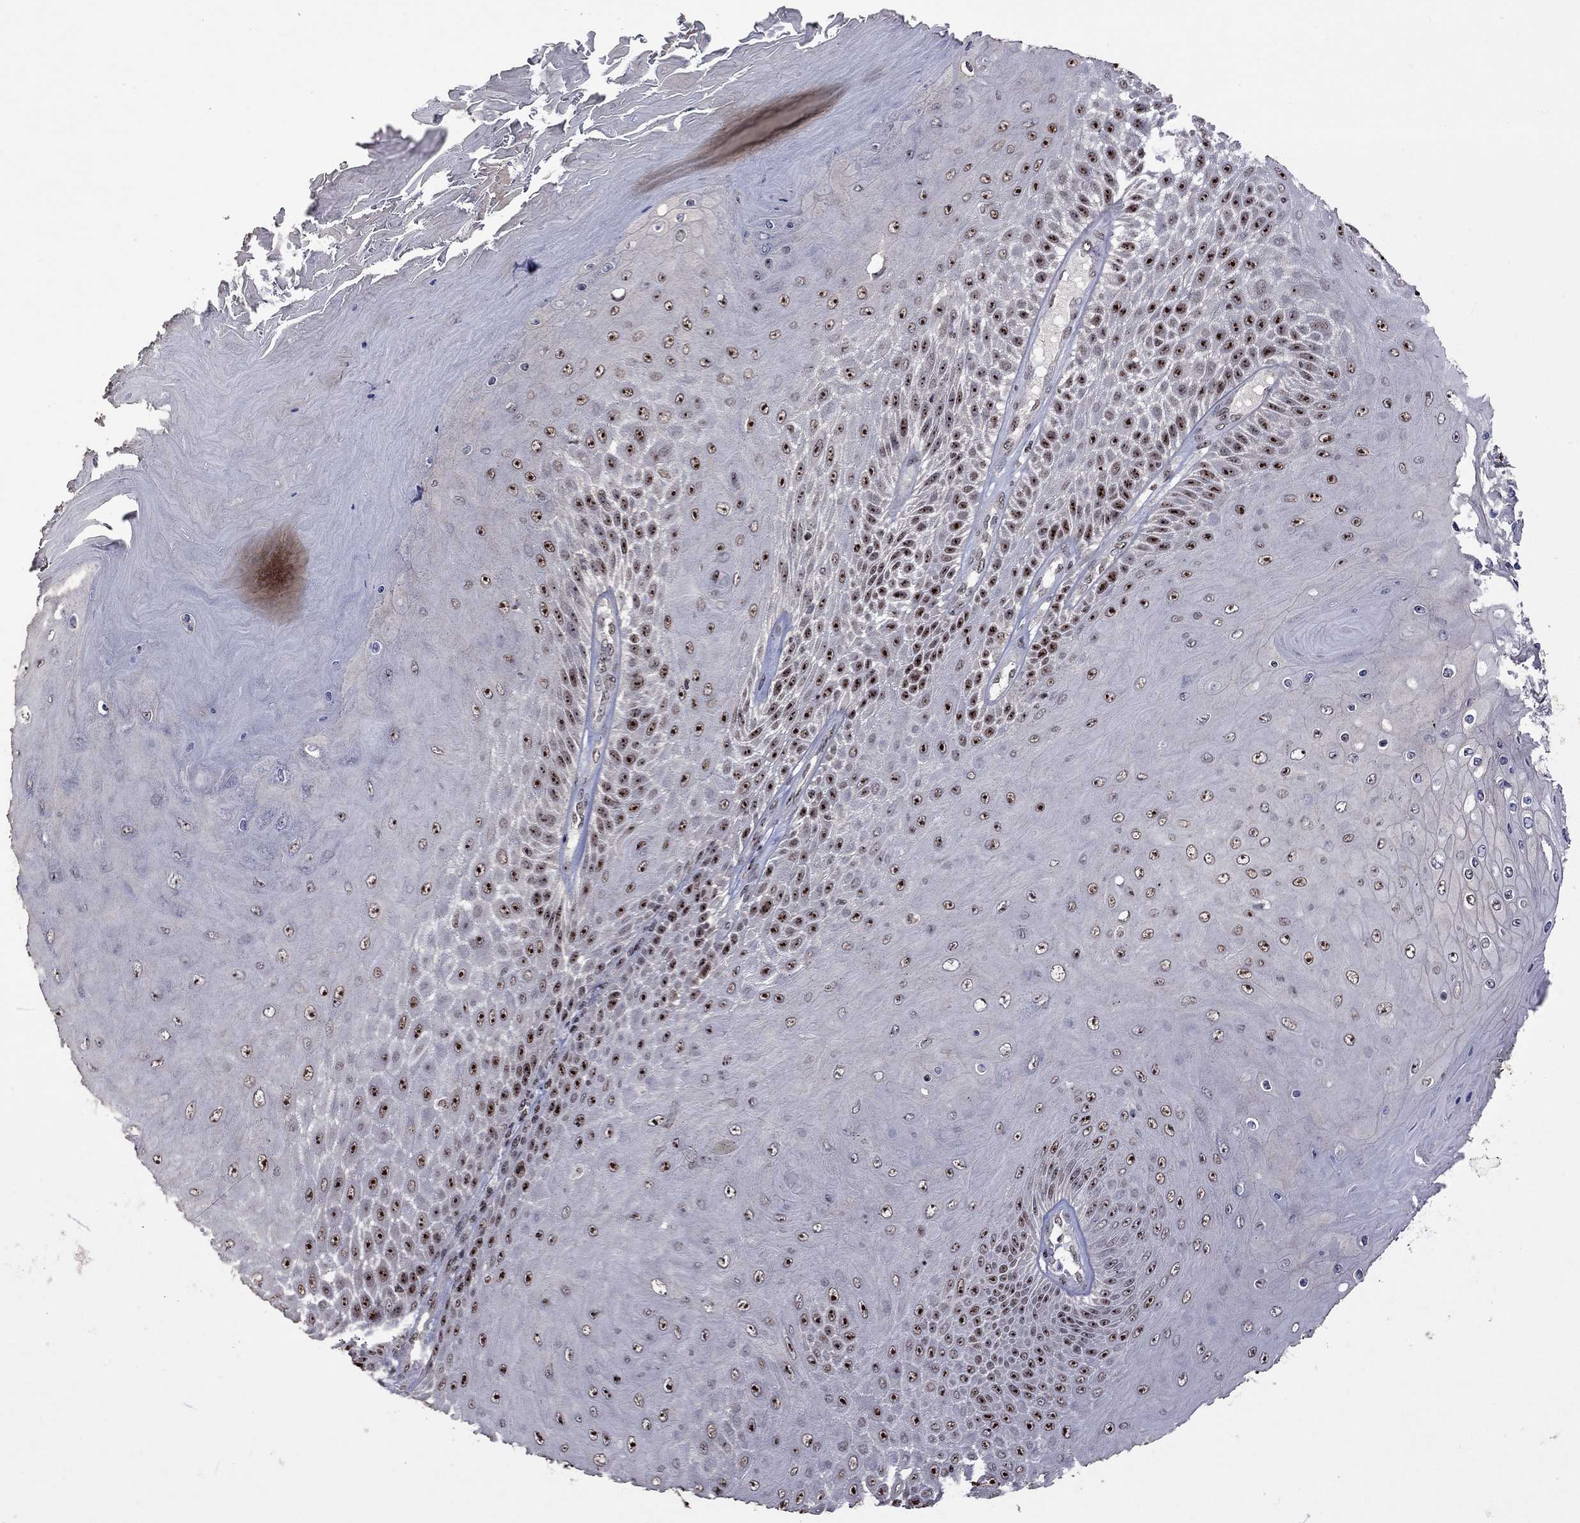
{"staining": {"intensity": "strong", "quantity": "25%-75%", "location": "nuclear"}, "tissue": "skin cancer", "cell_type": "Tumor cells", "image_type": "cancer", "snomed": [{"axis": "morphology", "description": "Squamous cell carcinoma, NOS"}, {"axis": "topography", "description": "Skin"}], "caption": "This photomicrograph displays IHC staining of squamous cell carcinoma (skin), with high strong nuclear expression in approximately 25%-75% of tumor cells.", "gene": "SPOUT1", "patient": {"sex": "male", "age": 62}}